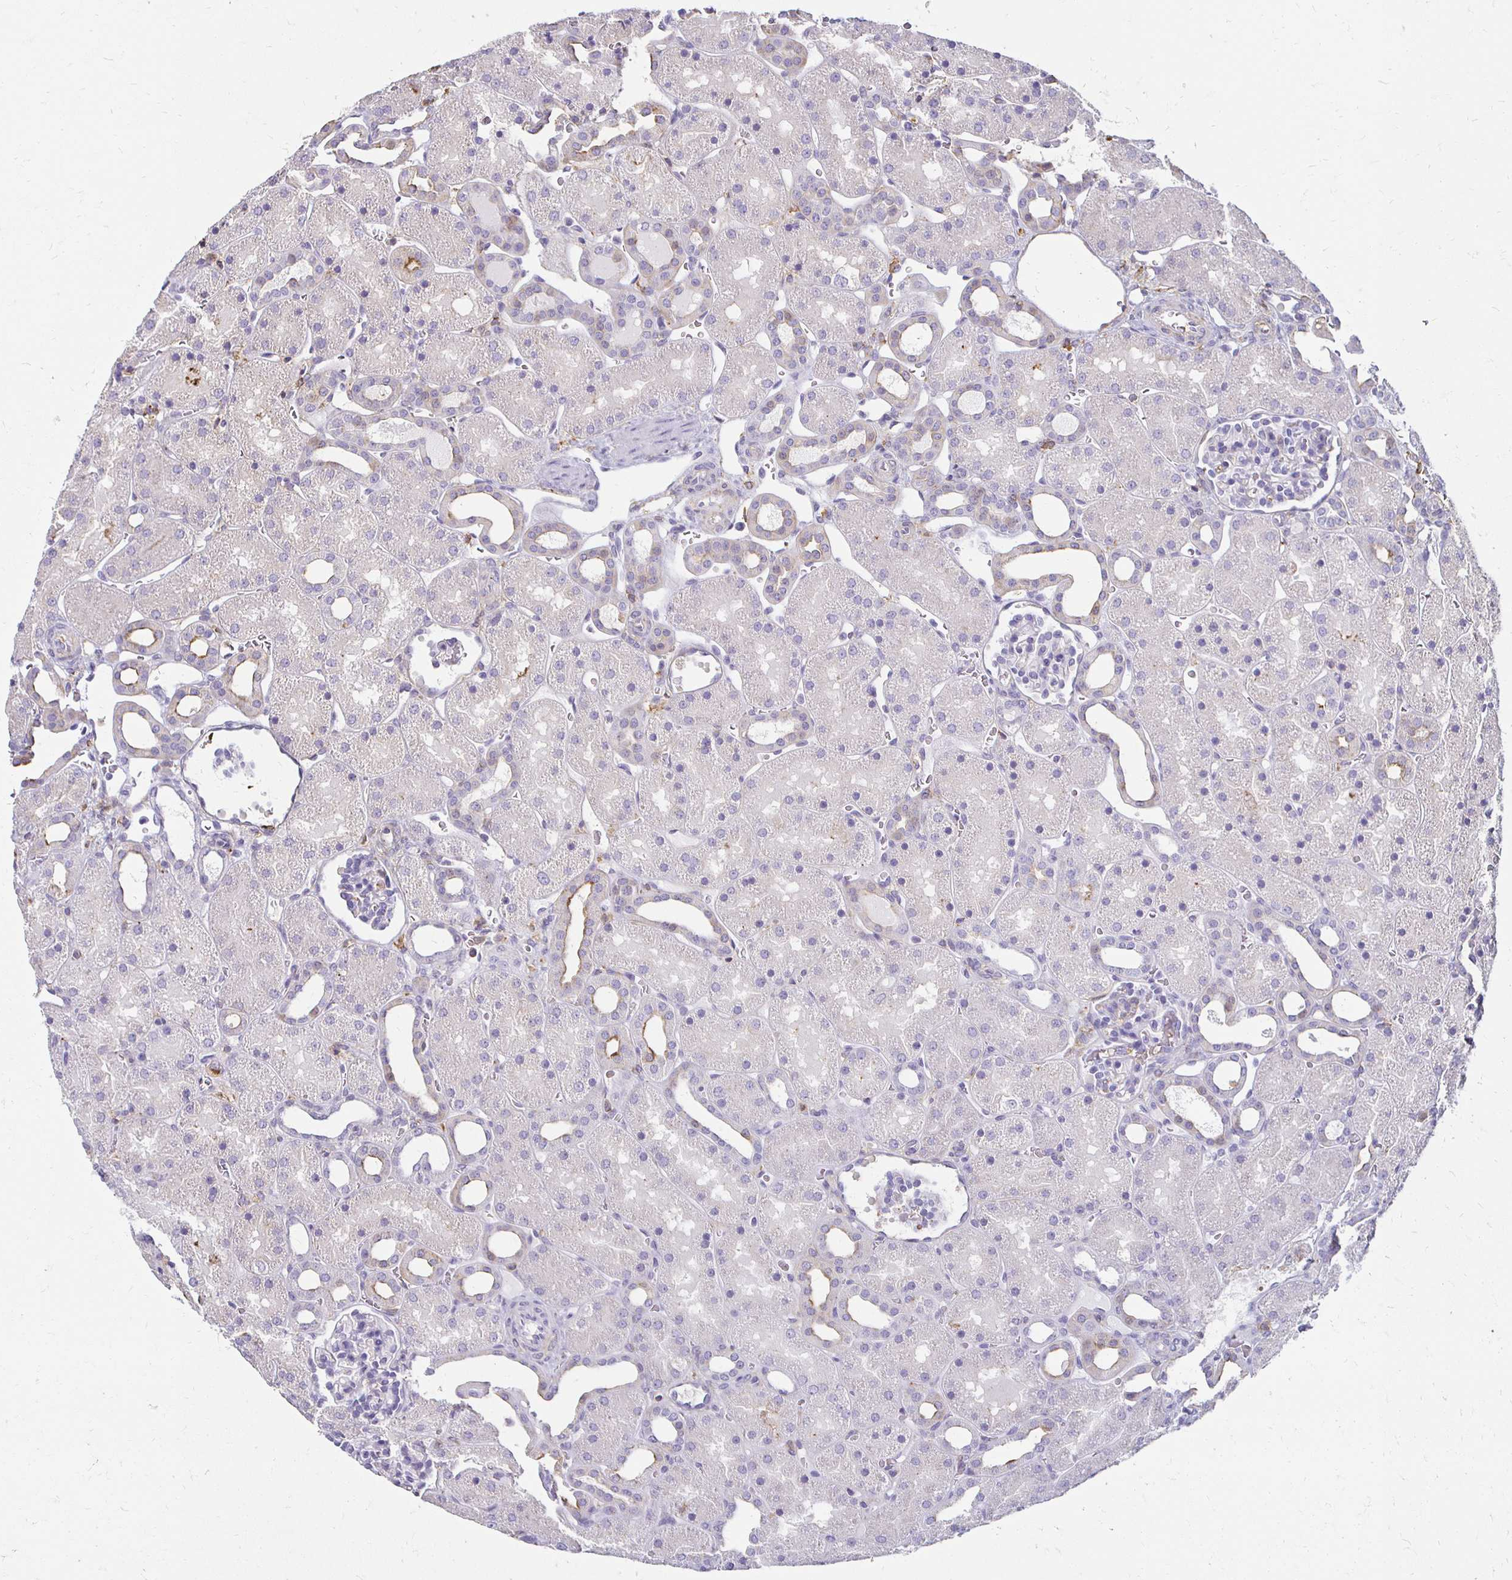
{"staining": {"intensity": "weak", "quantity": "<25%", "location": "cytoplasmic/membranous"}, "tissue": "kidney", "cell_type": "Cells in glomeruli", "image_type": "normal", "snomed": [{"axis": "morphology", "description": "Normal tissue, NOS"}, {"axis": "topography", "description": "Kidney"}], "caption": "This photomicrograph is of unremarkable kidney stained with immunohistochemistry to label a protein in brown with the nuclei are counter-stained blue. There is no expression in cells in glomeruli.", "gene": "TAS1R3", "patient": {"sex": "male", "age": 2}}